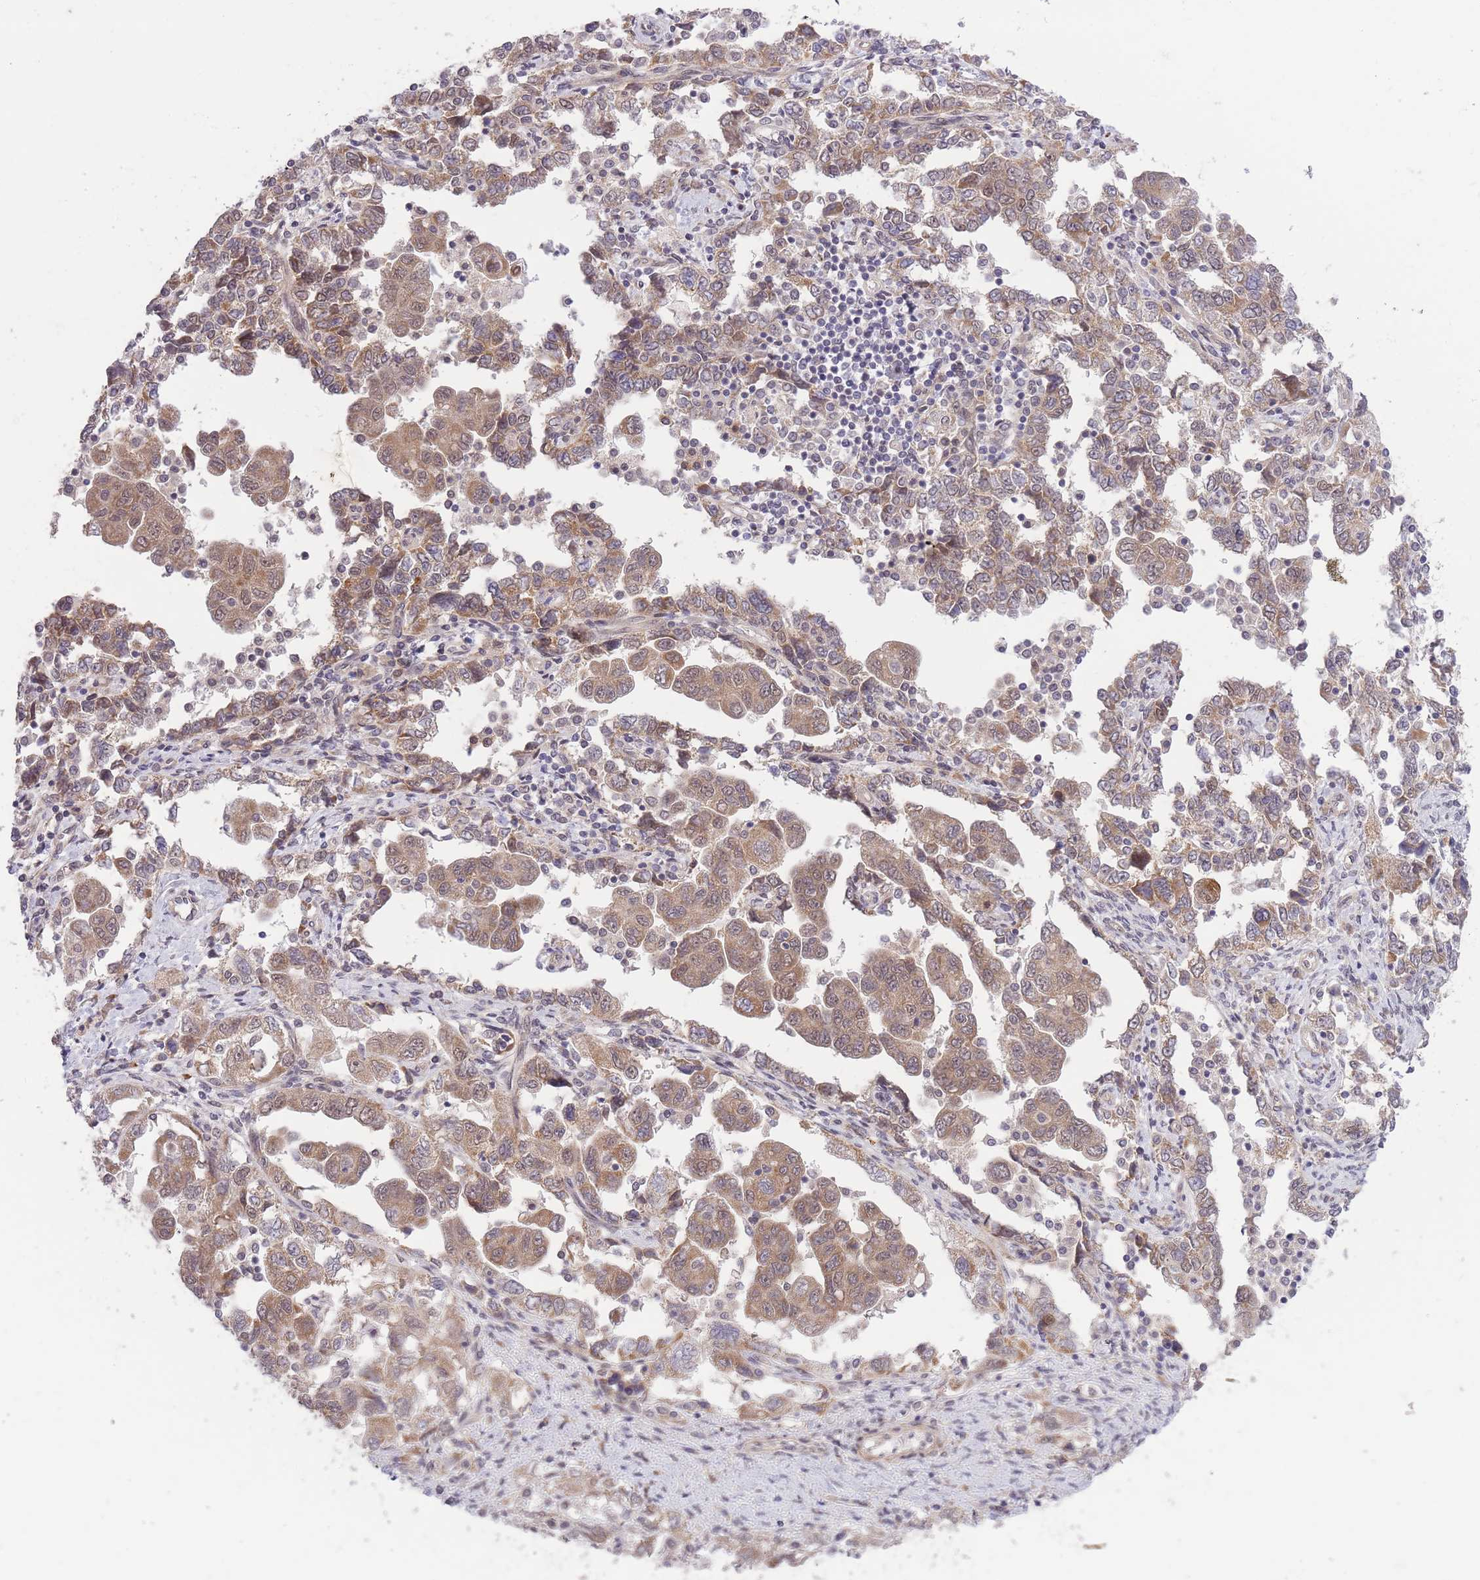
{"staining": {"intensity": "weak", "quantity": ">75%", "location": "cytoplasmic/membranous"}, "tissue": "ovarian cancer", "cell_type": "Tumor cells", "image_type": "cancer", "snomed": [{"axis": "morphology", "description": "Carcinoma, NOS"}, {"axis": "morphology", "description": "Cystadenocarcinoma, serous, NOS"}, {"axis": "topography", "description": "Ovary"}], "caption": "Immunohistochemical staining of ovarian carcinoma reveals low levels of weak cytoplasmic/membranous staining in about >75% of tumor cells.", "gene": "ELOA2", "patient": {"sex": "female", "age": 69}}